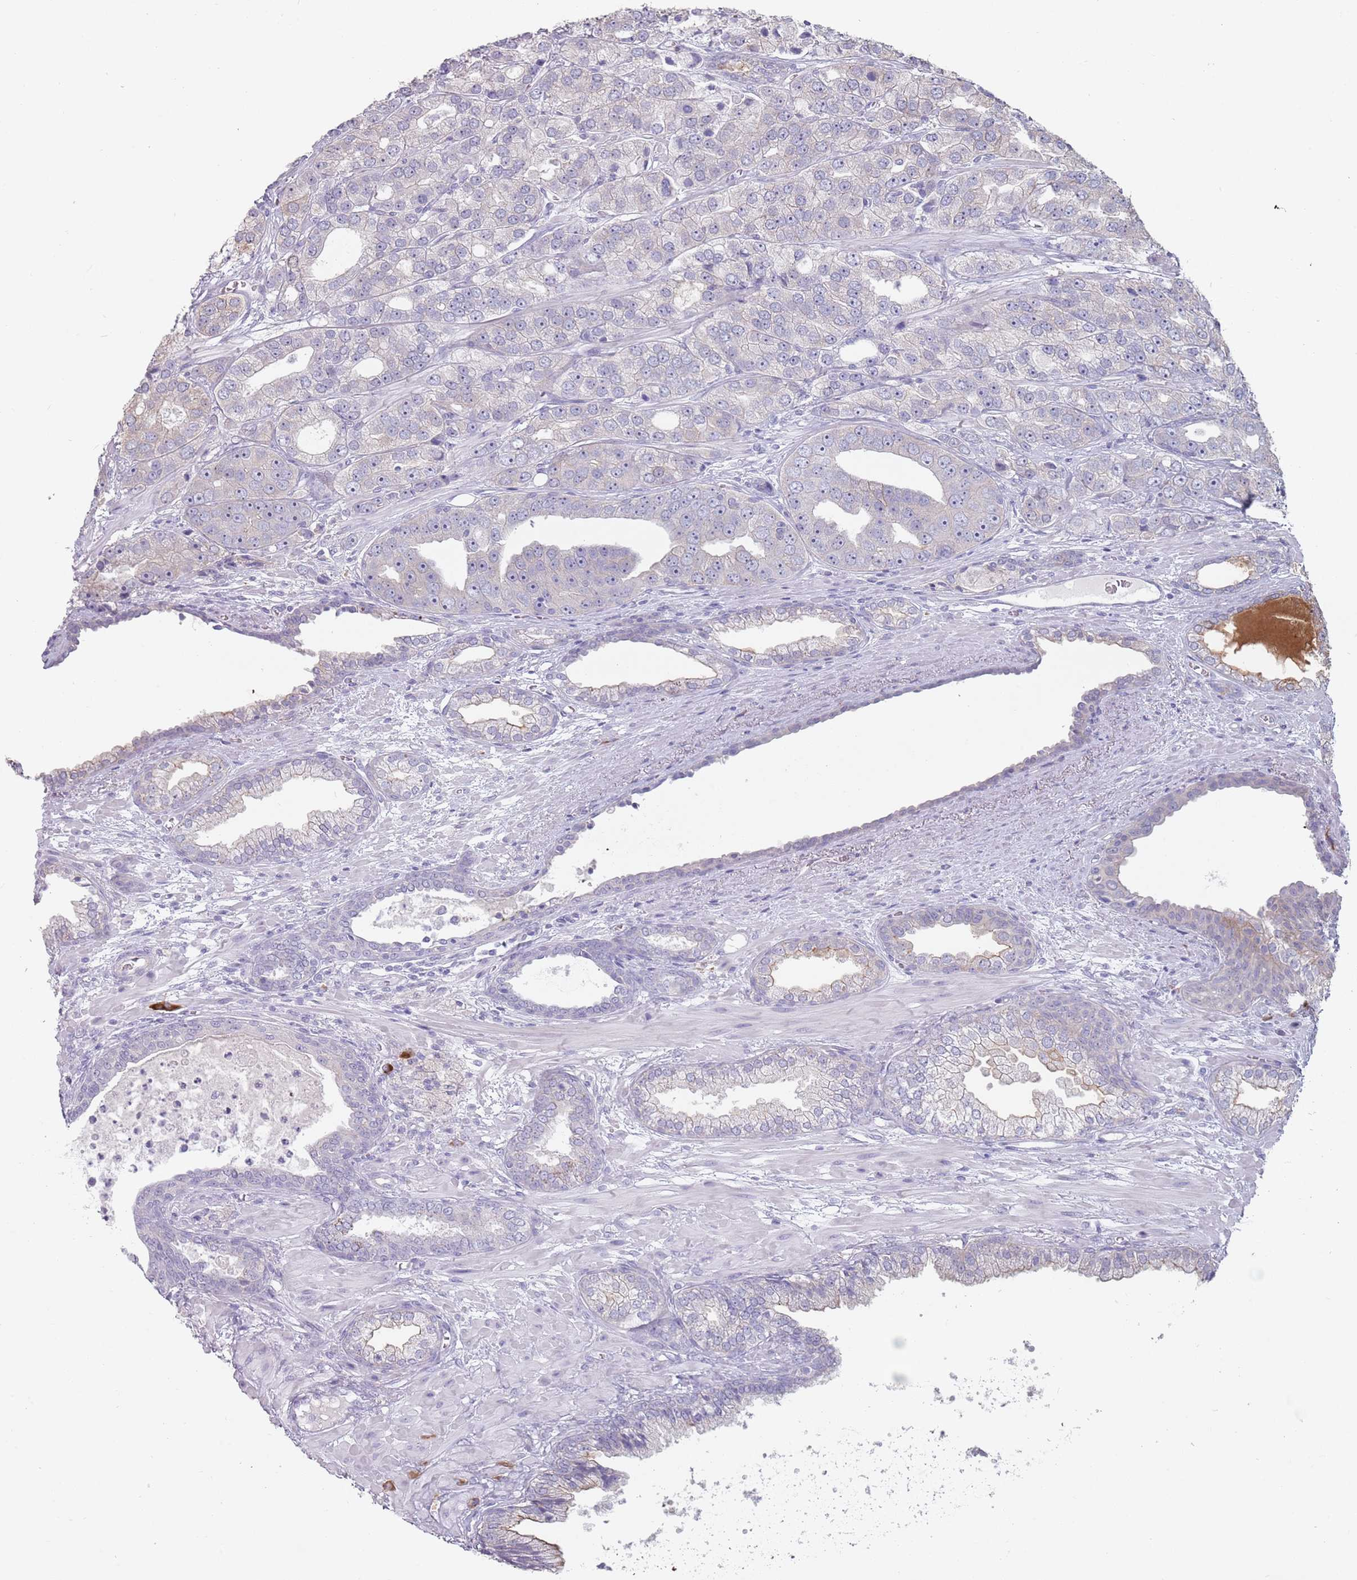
{"staining": {"intensity": "negative", "quantity": "none", "location": "none"}, "tissue": "prostate cancer", "cell_type": "Tumor cells", "image_type": "cancer", "snomed": [{"axis": "morphology", "description": "Adenocarcinoma, High grade"}, {"axis": "topography", "description": "Prostate"}], "caption": "The micrograph demonstrates no significant positivity in tumor cells of prostate high-grade adenocarcinoma.", "gene": "STYK1", "patient": {"sex": "male", "age": 71}}